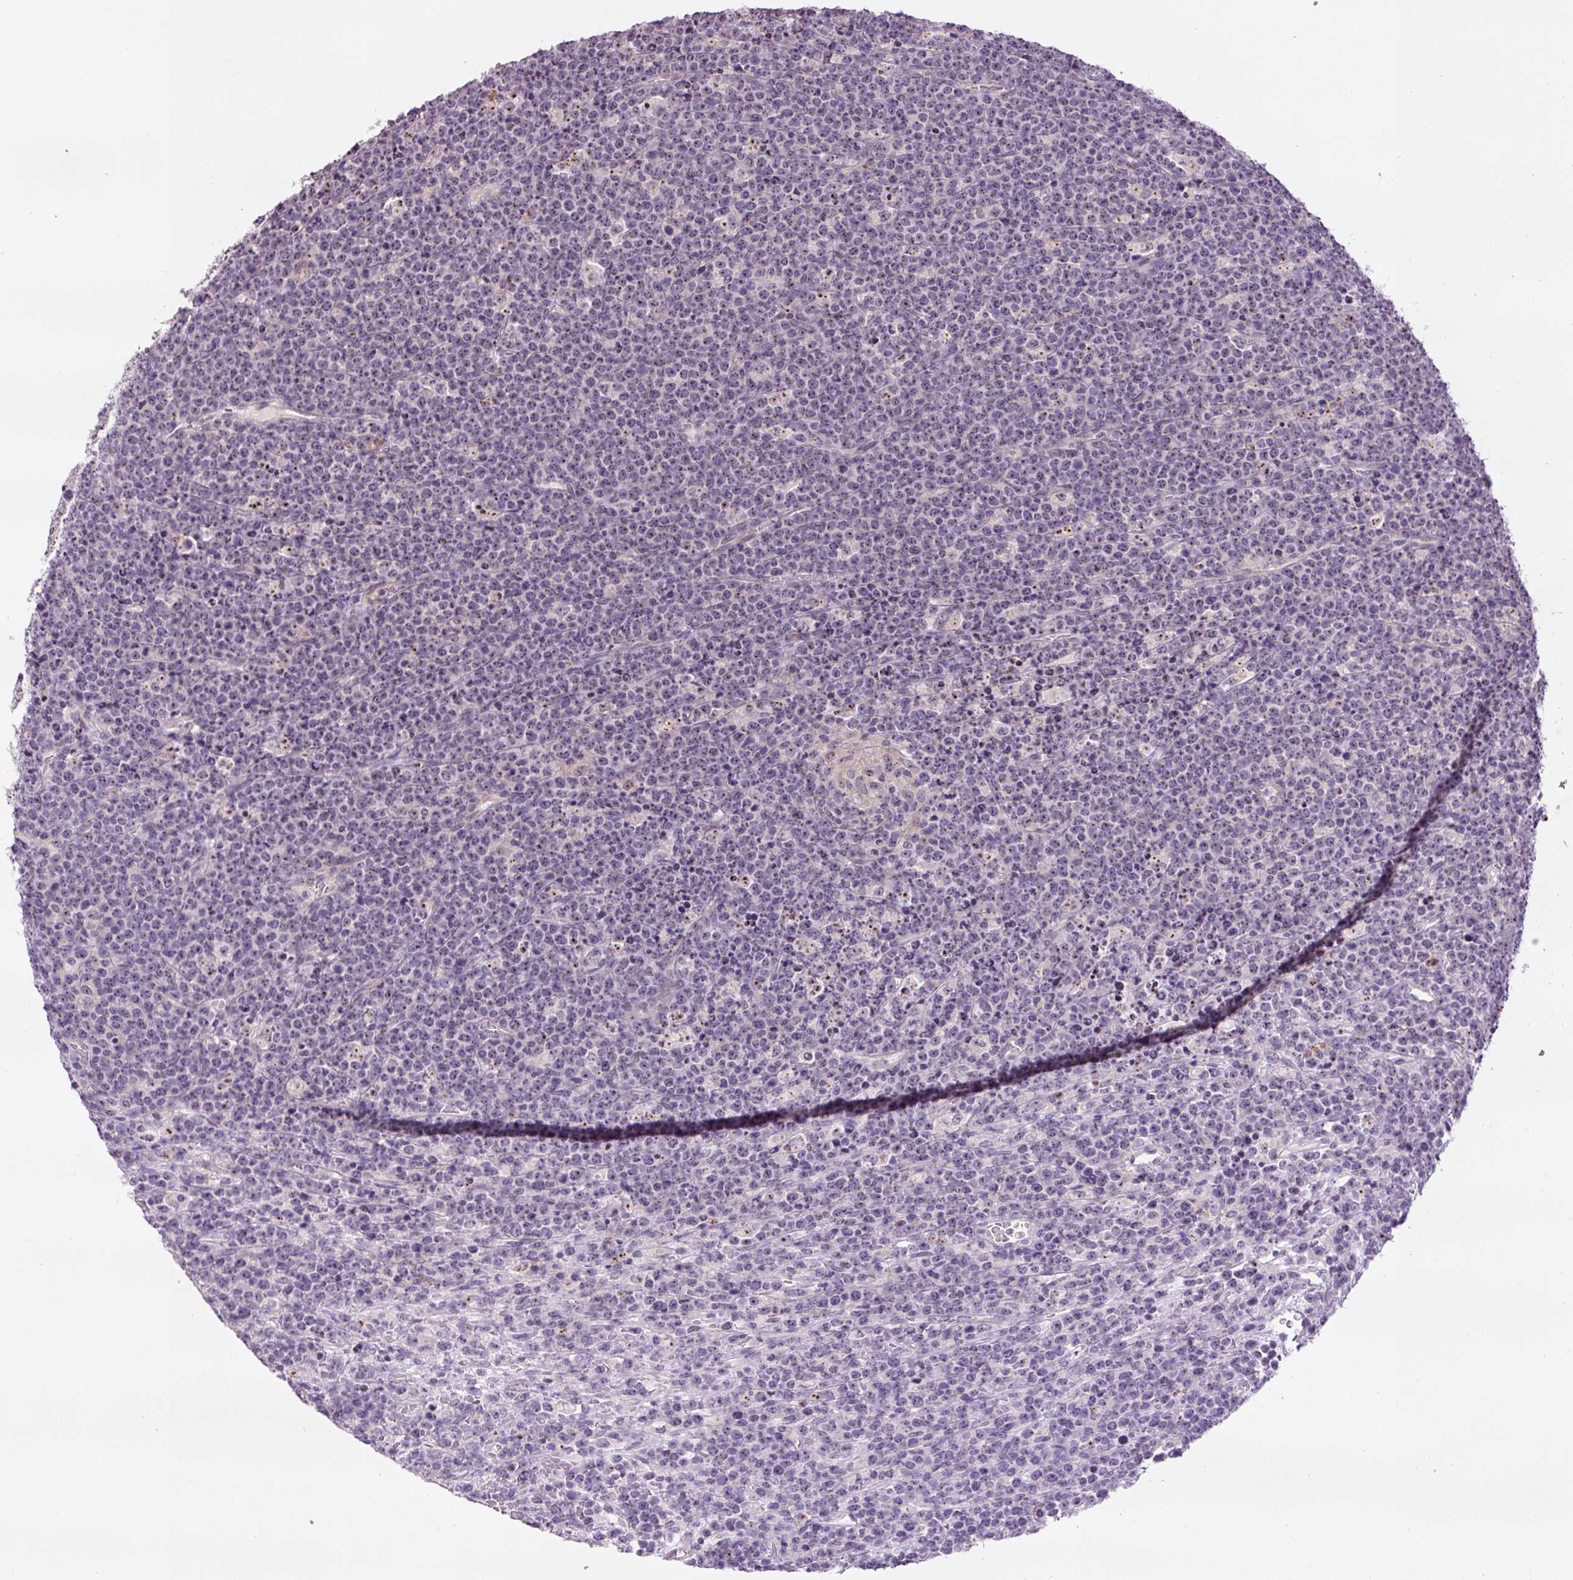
{"staining": {"intensity": "negative", "quantity": "none", "location": "none"}, "tissue": "lymphoma", "cell_type": "Tumor cells", "image_type": "cancer", "snomed": [{"axis": "morphology", "description": "Malignant lymphoma, non-Hodgkin's type, High grade"}, {"axis": "topography", "description": "Ovary"}], "caption": "The histopathology image demonstrates no staining of tumor cells in lymphoma.", "gene": "TMEM151B", "patient": {"sex": "female", "age": 56}}